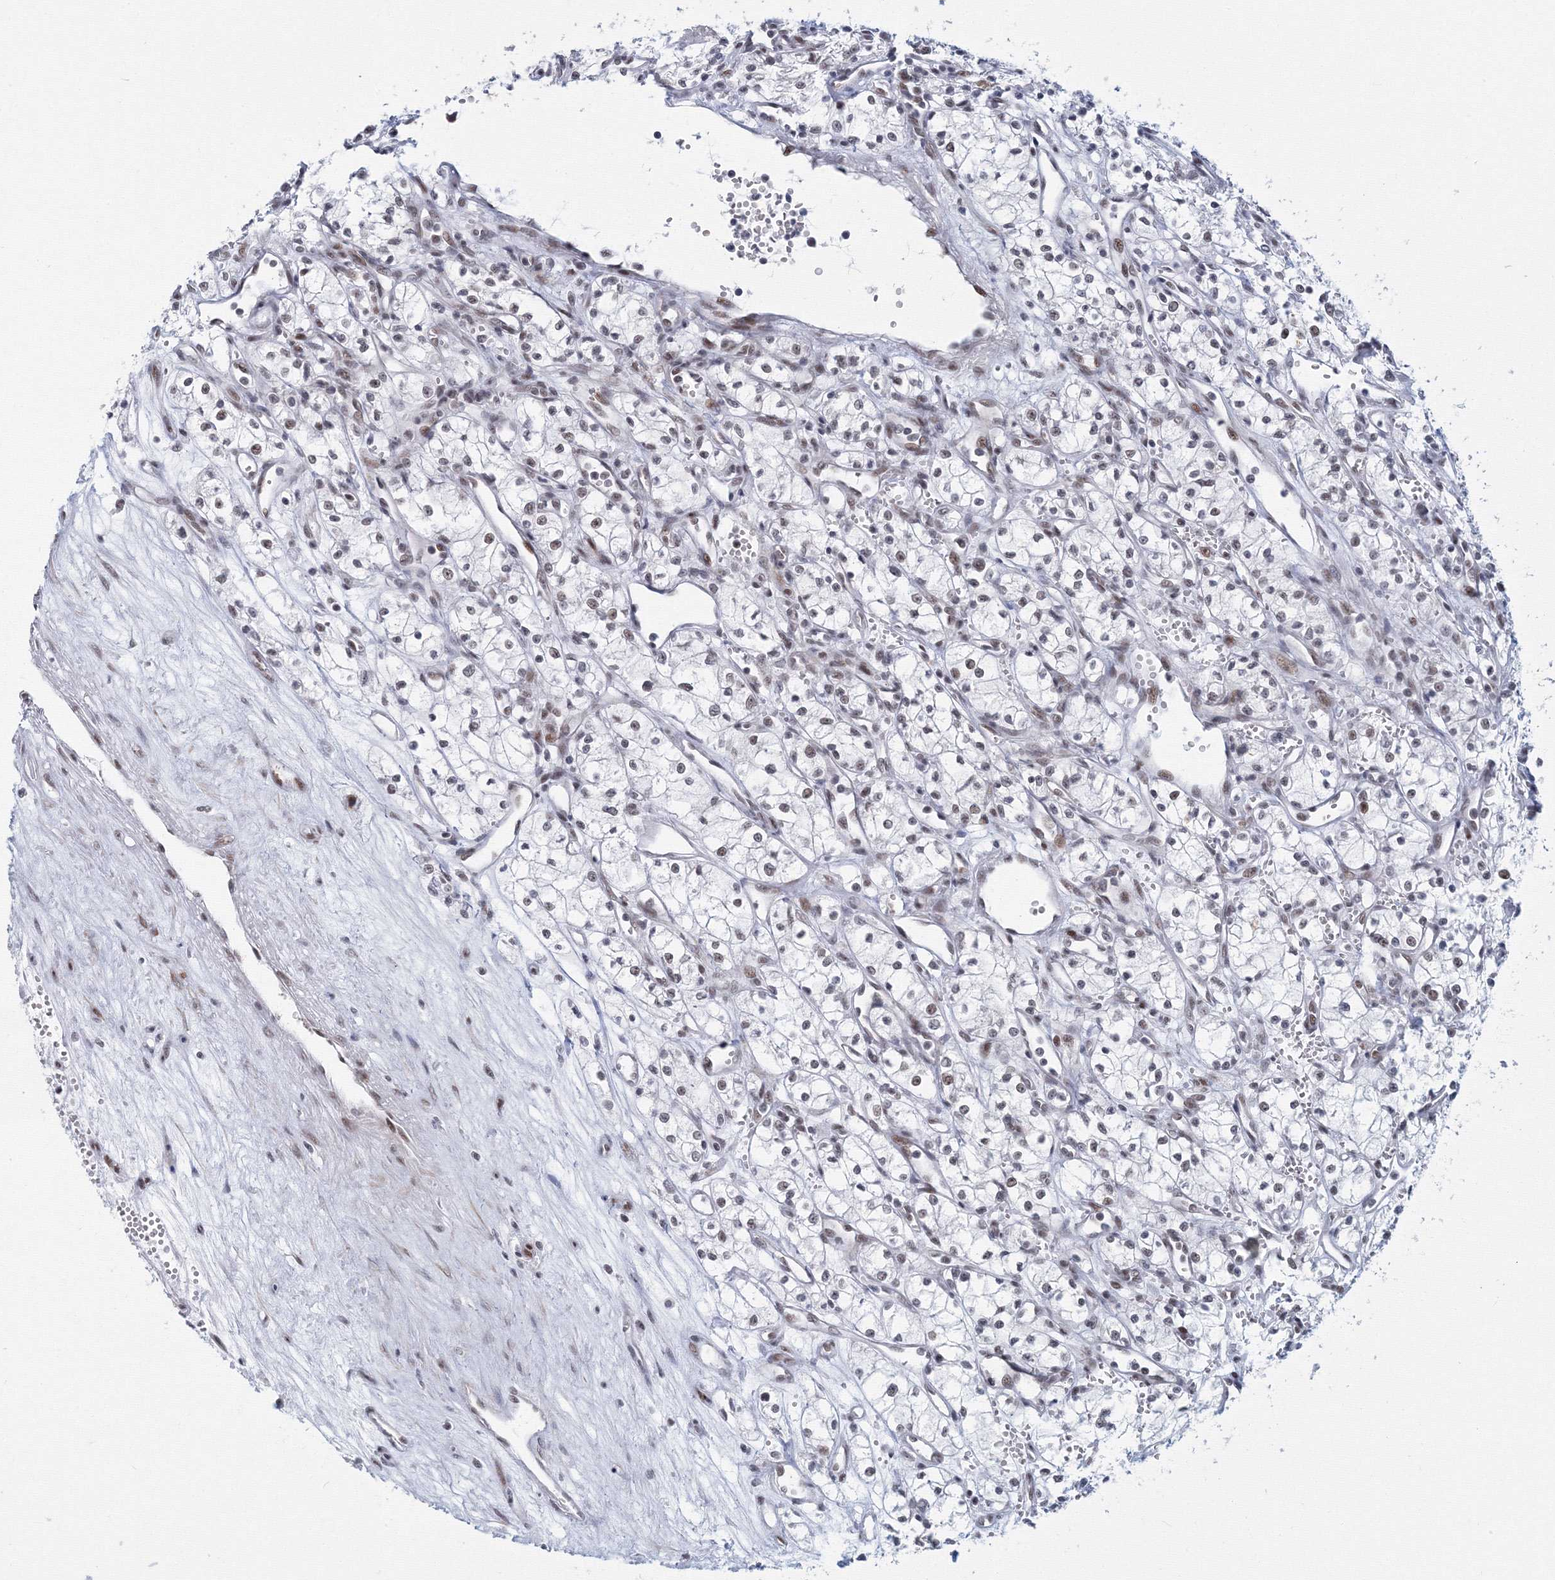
{"staining": {"intensity": "moderate", "quantity": ">75%", "location": "nuclear"}, "tissue": "renal cancer", "cell_type": "Tumor cells", "image_type": "cancer", "snomed": [{"axis": "morphology", "description": "Adenocarcinoma, NOS"}, {"axis": "topography", "description": "Kidney"}], "caption": "Renal cancer stained for a protein (brown) shows moderate nuclear positive expression in approximately >75% of tumor cells.", "gene": "SF3B6", "patient": {"sex": "male", "age": 59}}